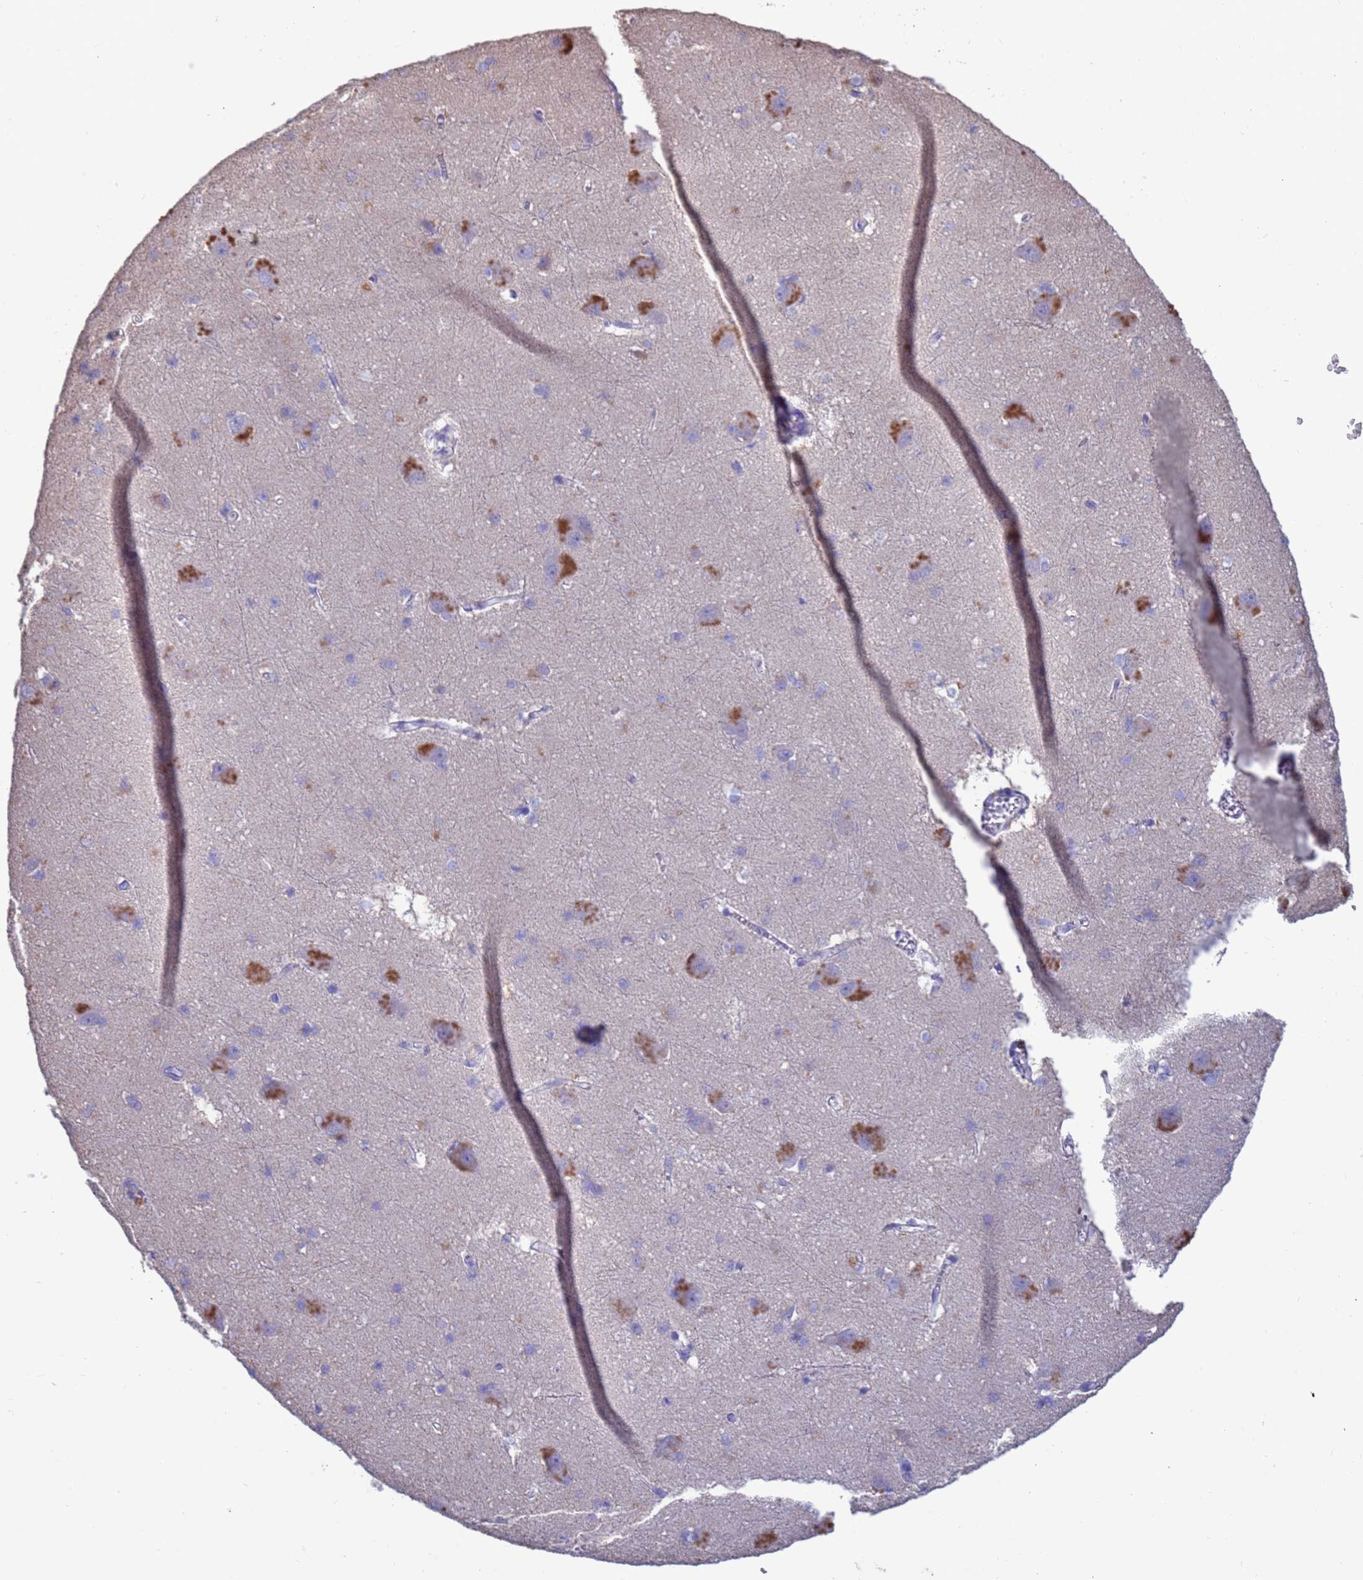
{"staining": {"intensity": "negative", "quantity": "none", "location": "none"}, "tissue": "caudate", "cell_type": "Glial cells", "image_type": "normal", "snomed": [{"axis": "morphology", "description": "Normal tissue, NOS"}, {"axis": "topography", "description": "Lateral ventricle wall"}], "caption": "Benign caudate was stained to show a protein in brown. There is no significant positivity in glial cells. Brightfield microscopy of IHC stained with DAB (brown) and hematoxylin (blue), captured at high magnification.", "gene": "SRL", "patient": {"sex": "male", "age": 37}}